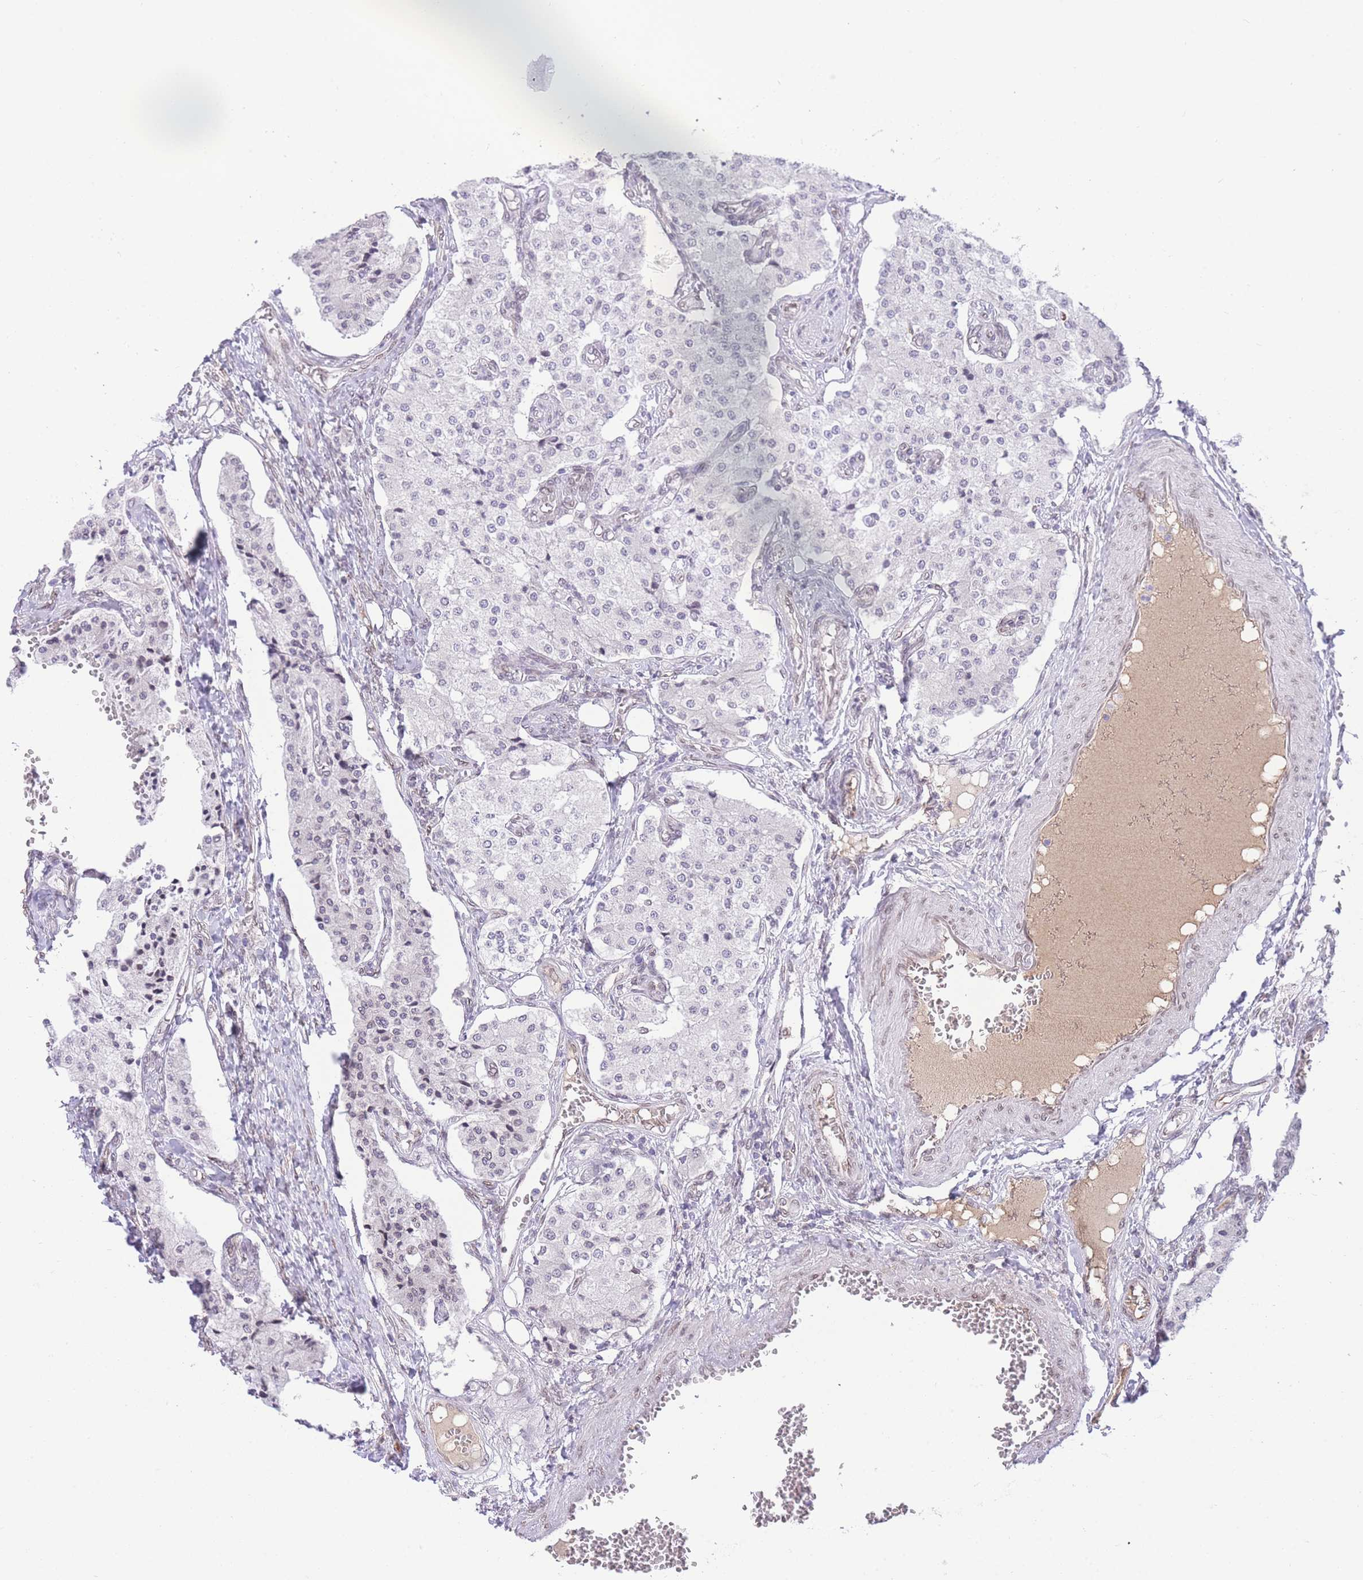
{"staining": {"intensity": "negative", "quantity": "none", "location": "none"}, "tissue": "carcinoid", "cell_type": "Tumor cells", "image_type": "cancer", "snomed": [{"axis": "morphology", "description": "Carcinoid, malignant, NOS"}, {"axis": "topography", "description": "Colon"}], "caption": "An image of human carcinoid is negative for staining in tumor cells.", "gene": "OR10AD1", "patient": {"sex": "female", "age": 52}}